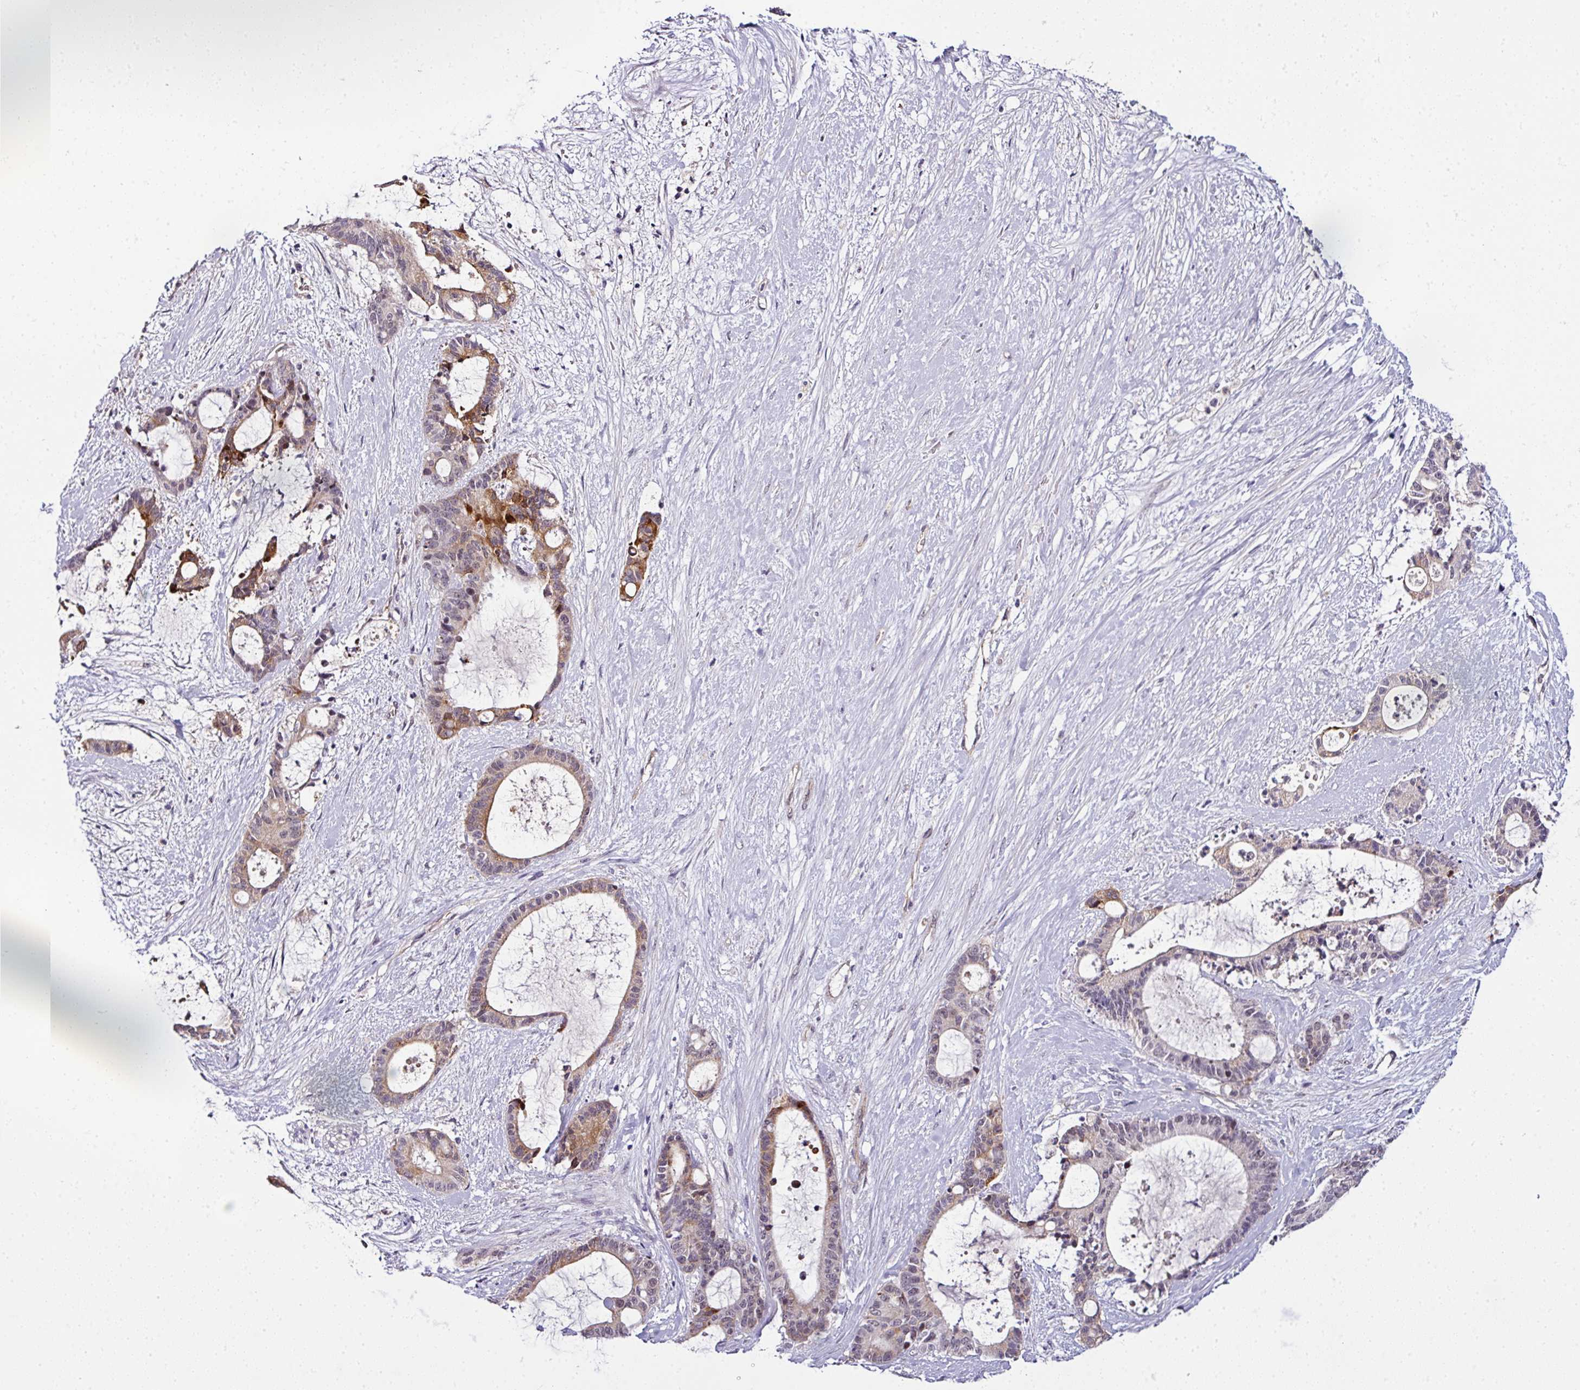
{"staining": {"intensity": "moderate", "quantity": "<25%", "location": "cytoplasmic/membranous"}, "tissue": "liver cancer", "cell_type": "Tumor cells", "image_type": "cancer", "snomed": [{"axis": "morphology", "description": "Normal tissue, NOS"}, {"axis": "morphology", "description": "Cholangiocarcinoma"}, {"axis": "topography", "description": "Liver"}, {"axis": "topography", "description": "Peripheral nerve tissue"}], "caption": "Liver cancer (cholangiocarcinoma) stained with a protein marker demonstrates moderate staining in tumor cells.", "gene": "NAPSA", "patient": {"sex": "female", "age": 73}}